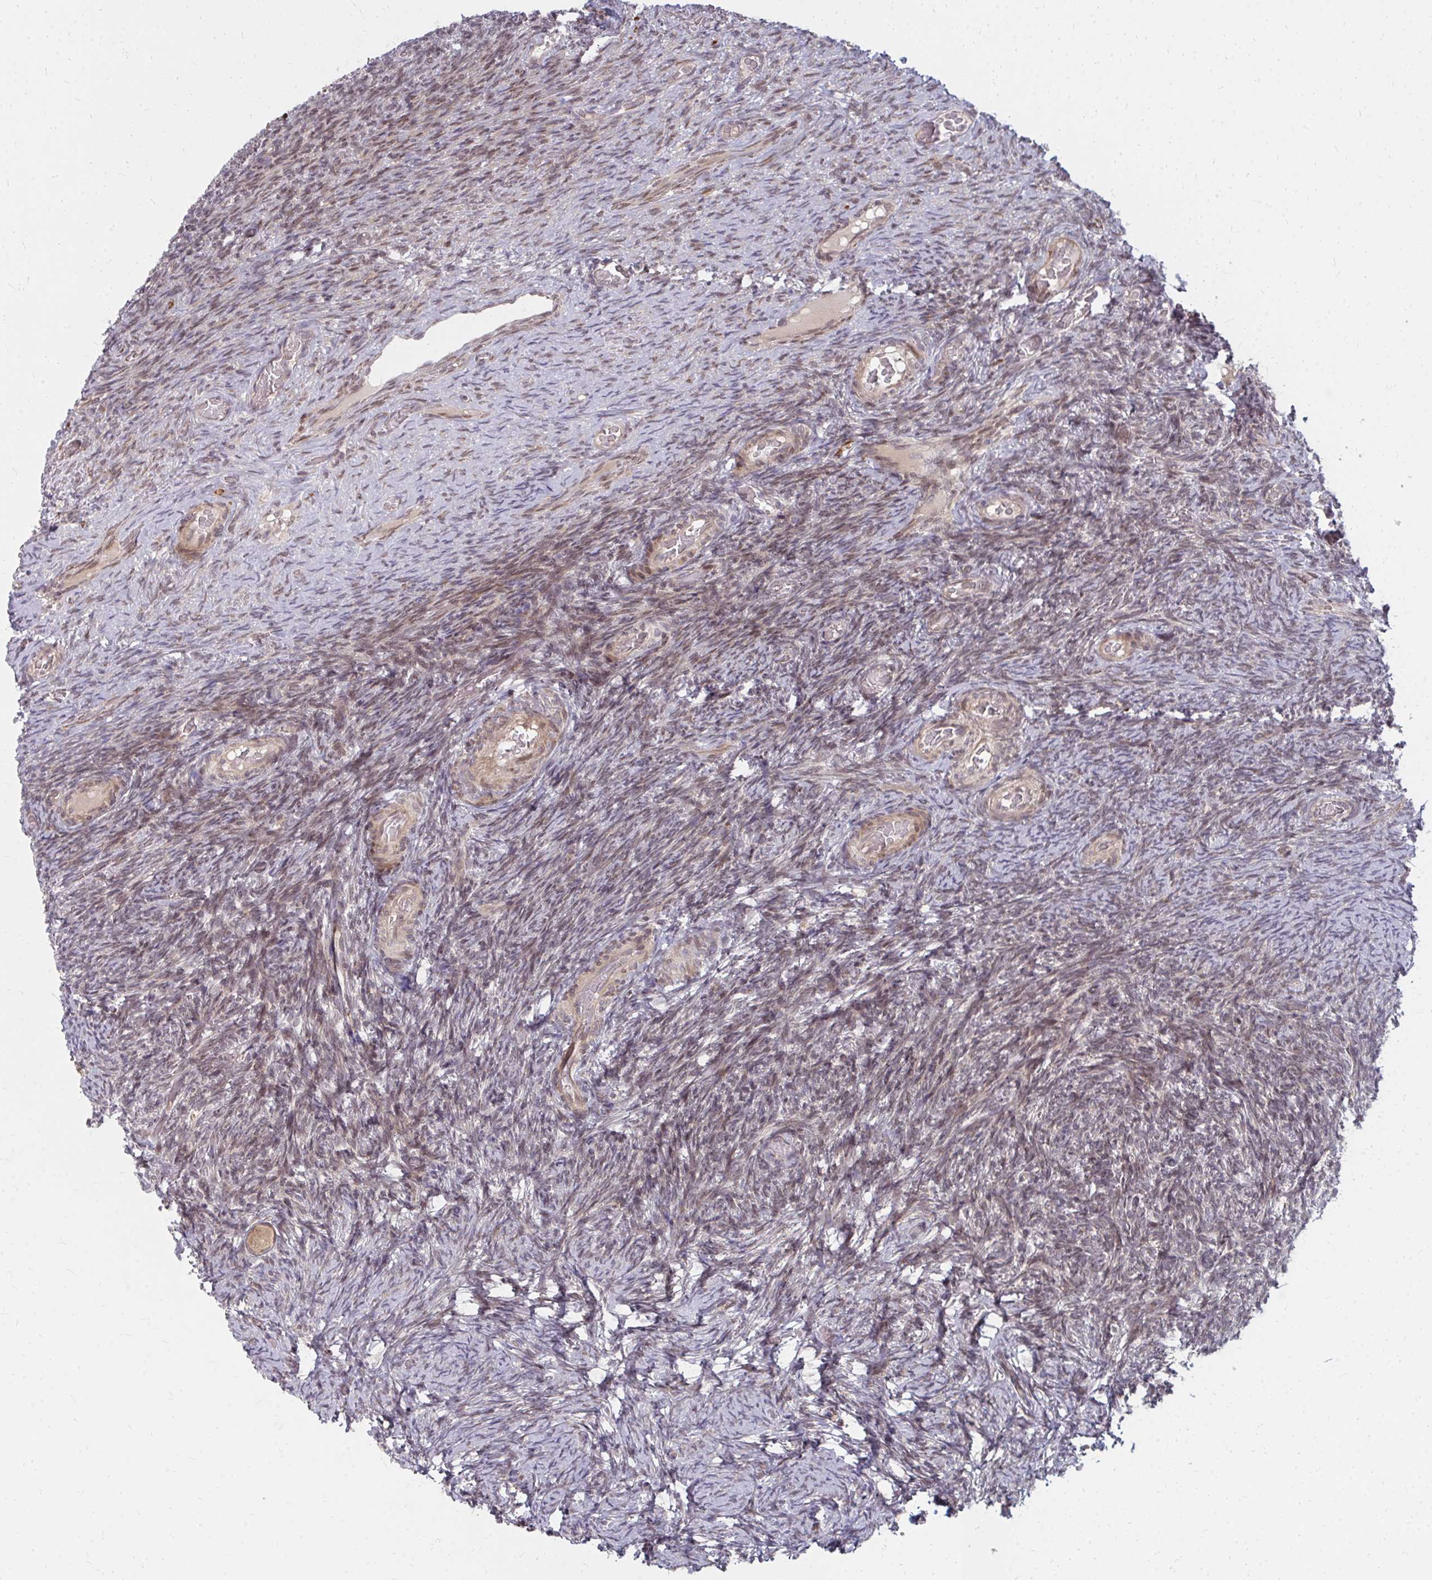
{"staining": {"intensity": "weak", "quantity": ">75%", "location": "cytoplasmic/membranous"}, "tissue": "ovary", "cell_type": "Follicle cells", "image_type": "normal", "snomed": [{"axis": "morphology", "description": "Normal tissue, NOS"}, {"axis": "topography", "description": "Ovary"}], "caption": "Ovary was stained to show a protein in brown. There is low levels of weak cytoplasmic/membranous staining in approximately >75% of follicle cells.", "gene": "ZNF285", "patient": {"sex": "female", "age": 34}}